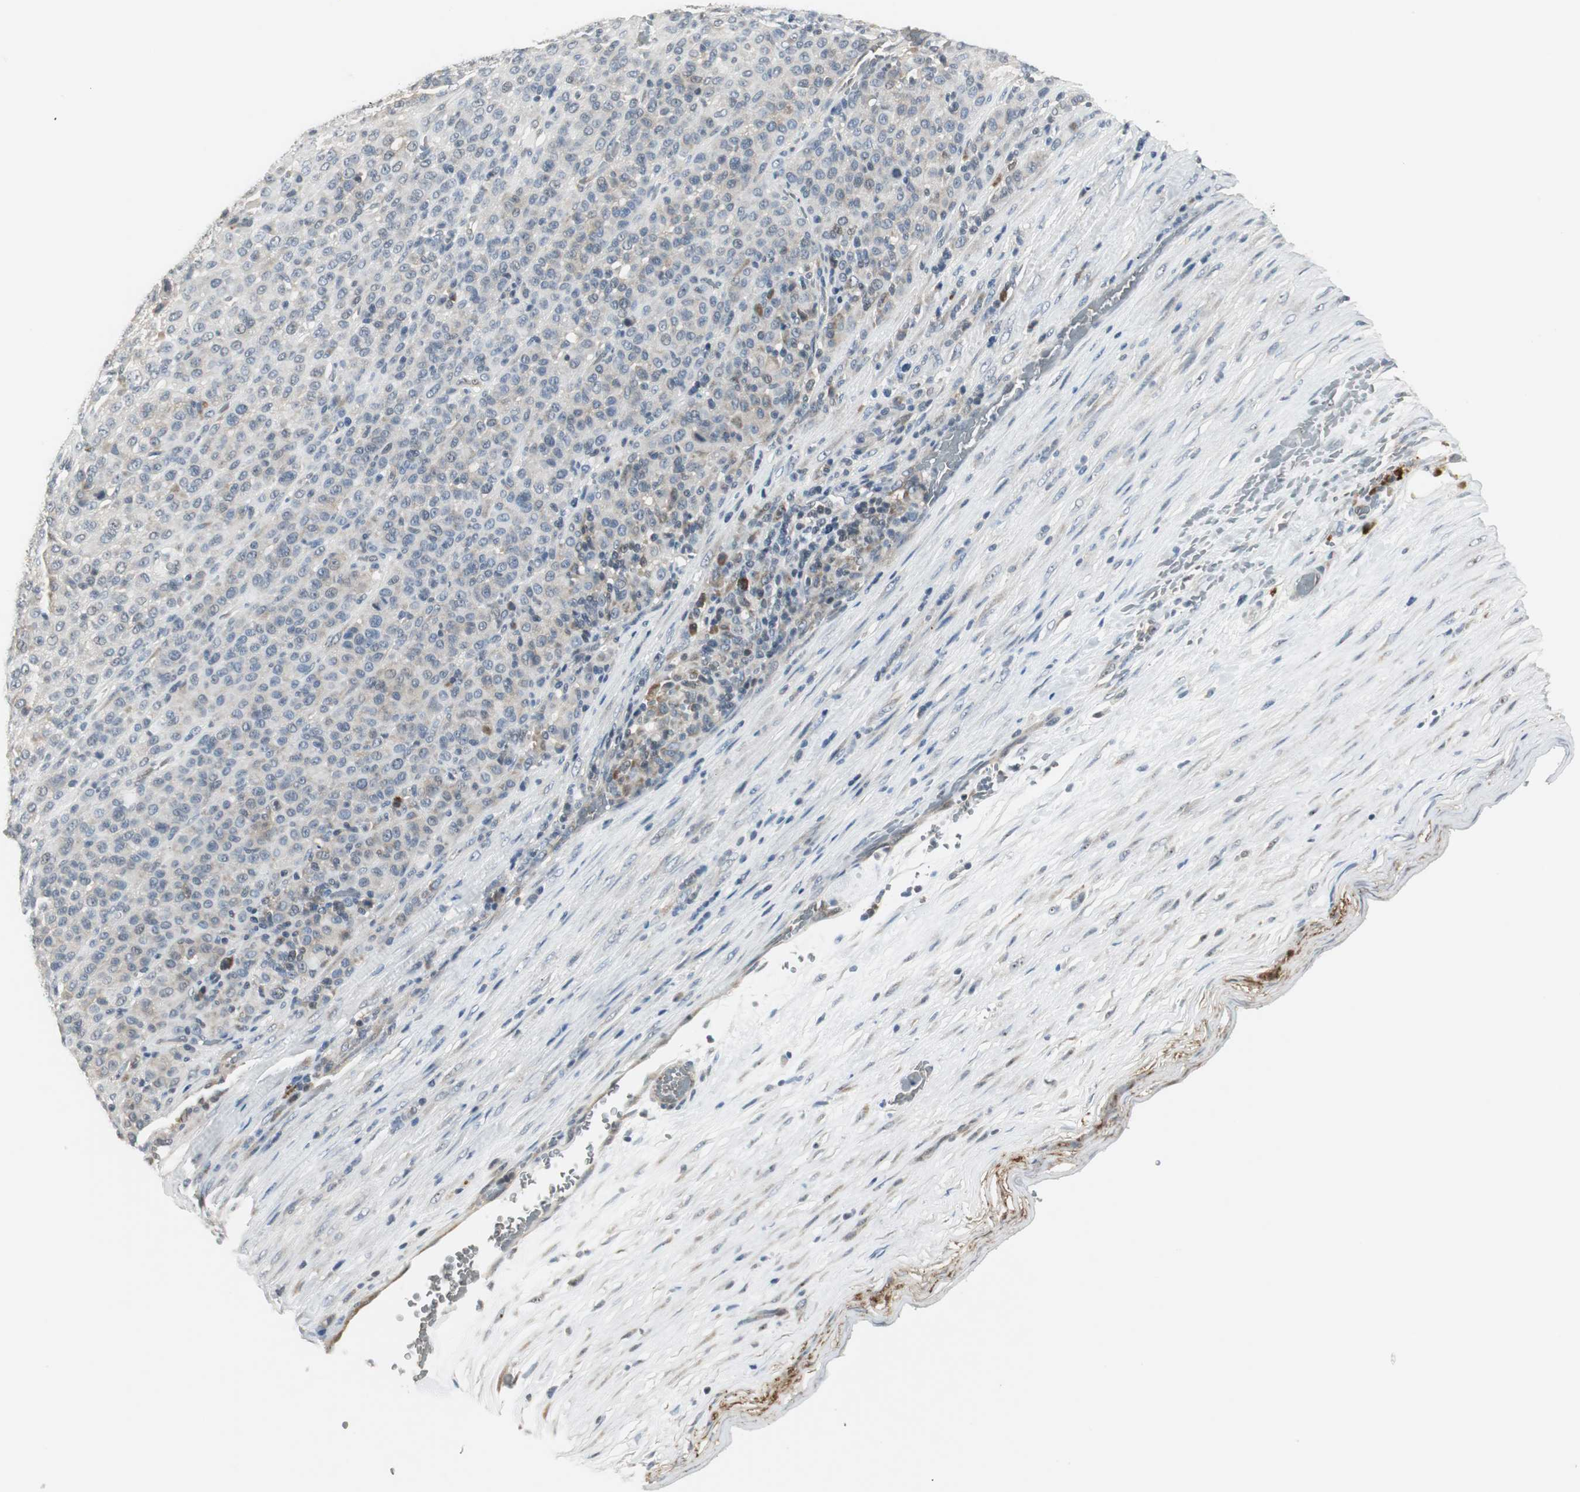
{"staining": {"intensity": "weak", "quantity": "25%-75%", "location": "cytoplasmic/membranous"}, "tissue": "melanoma", "cell_type": "Tumor cells", "image_type": "cancer", "snomed": [{"axis": "morphology", "description": "Malignant melanoma, Metastatic site"}, {"axis": "topography", "description": "Pancreas"}], "caption": "Malignant melanoma (metastatic site) stained for a protein displays weak cytoplasmic/membranous positivity in tumor cells.", "gene": "CCT5", "patient": {"sex": "female", "age": 30}}